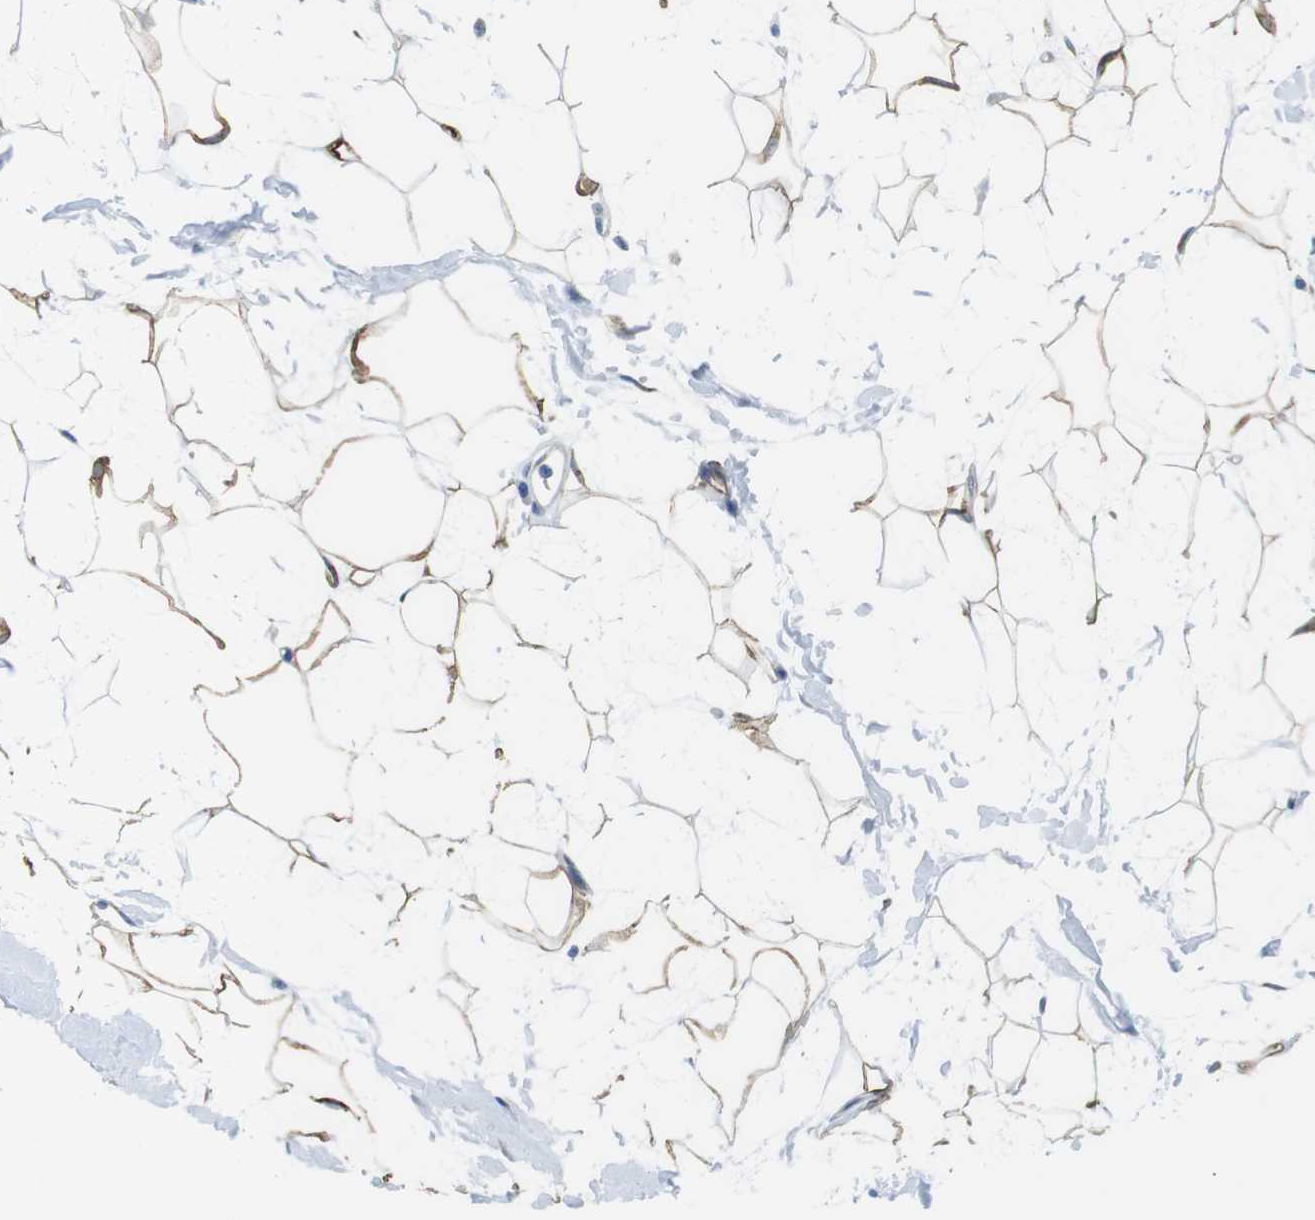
{"staining": {"intensity": "moderate", "quantity": ">75%", "location": "cytoplasmic/membranous"}, "tissue": "adipose tissue", "cell_type": "Adipocytes", "image_type": "normal", "snomed": [{"axis": "morphology", "description": "Normal tissue, NOS"}, {"axis": "topography", "description": "Soft tissue"}], "caption": "Moderate cytoplasmic/membranous expression for a protein is present in approximately >75% of adipocytes of unremarkable adipose tissue using immunohistochemistry.", "gene": "CDH8", "patient": {"sex": "male", "age": 72}}